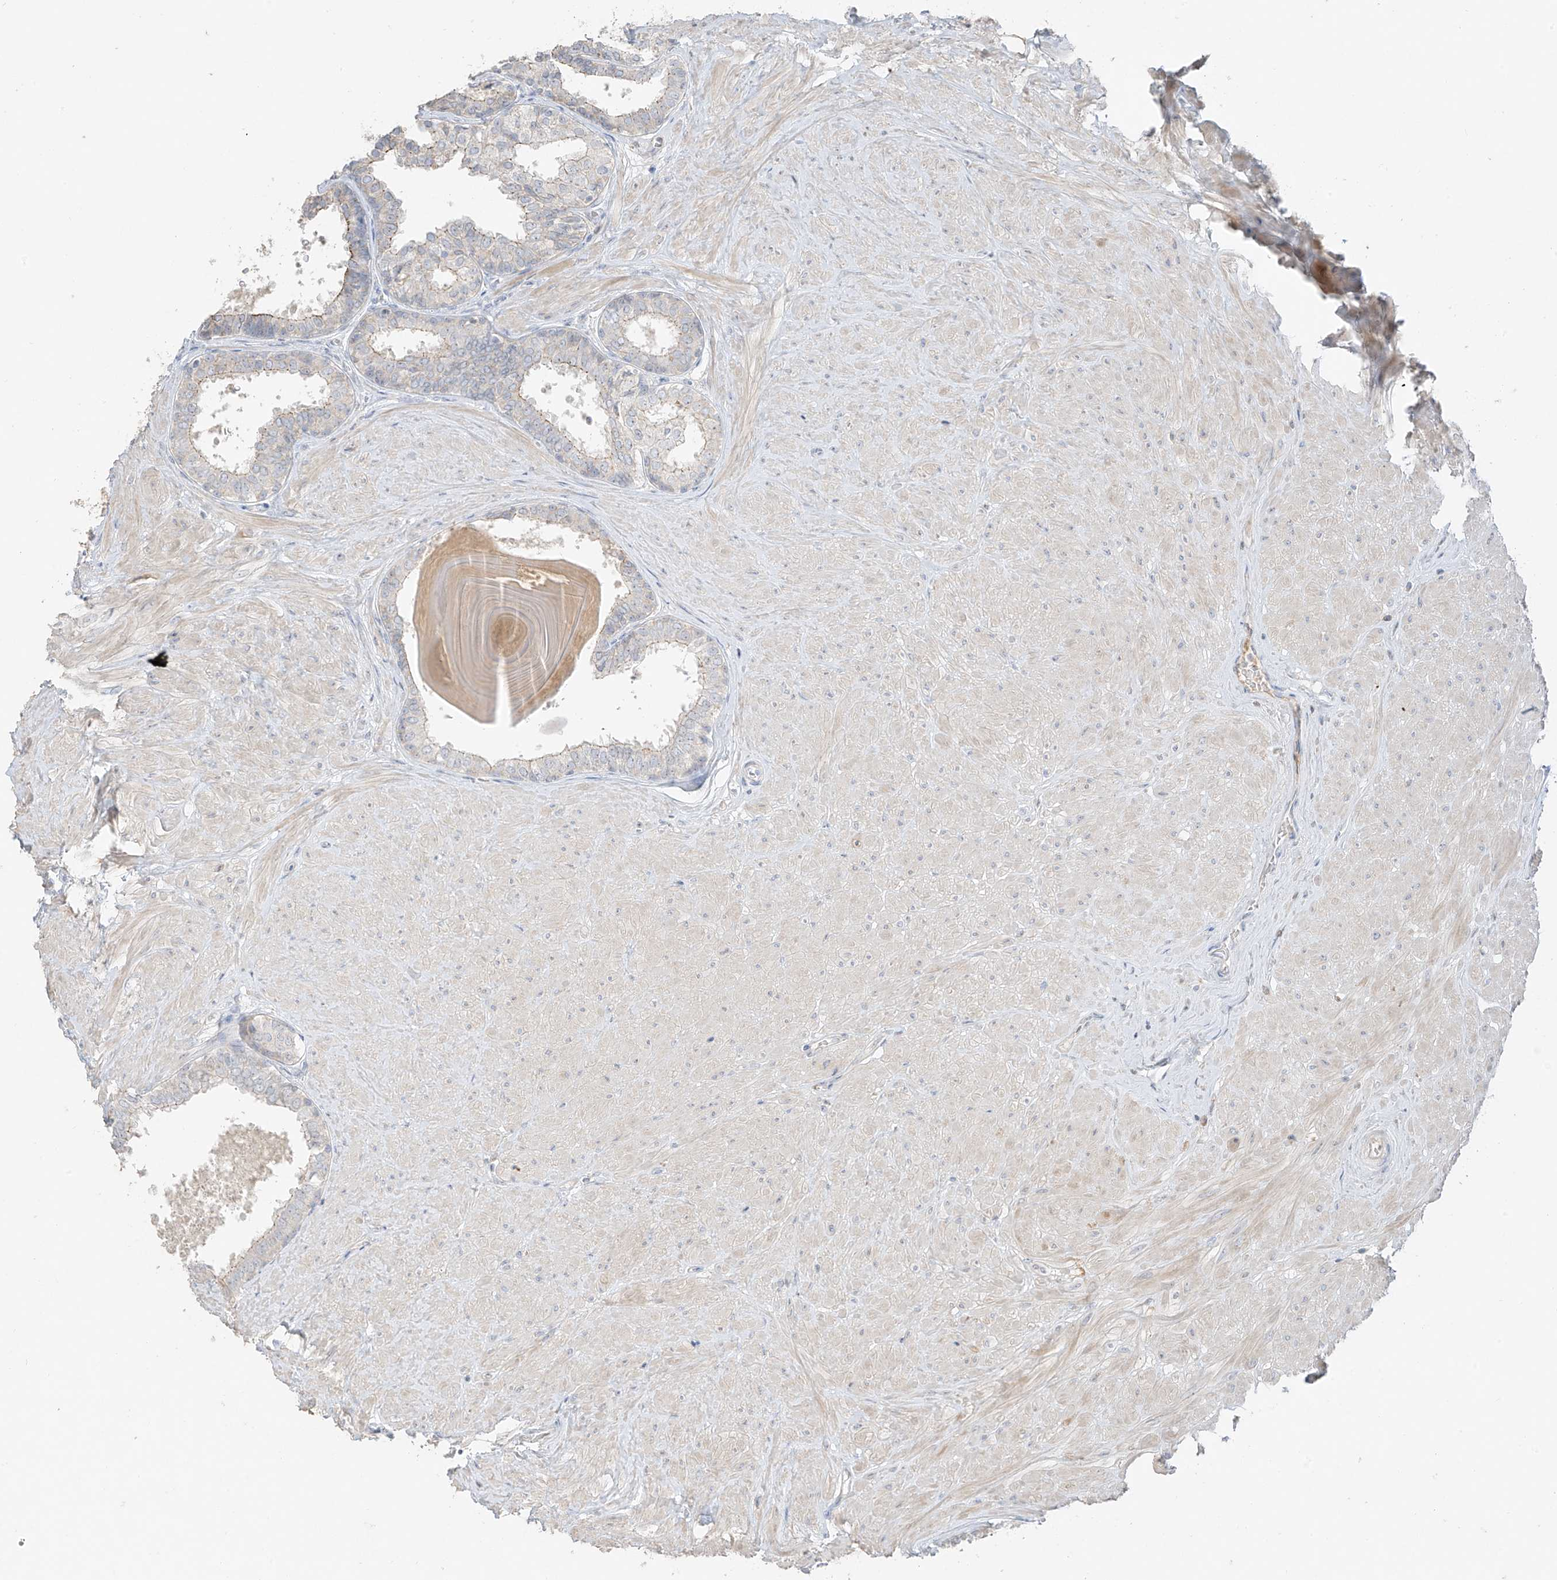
{"staining": {"intensity": "weak", "quantity": "25%-75%", "location": "cytoplasmic/membranous"}, "tissue": "prostate", "cell_type": "Glandular cells", "image_type": "normal", "snomed": [{"axis": "morphology", "description": "Normal tissue, NOS"}, {"axis": "topography", "description": "Prostate"}], "caption": "Human prostate stained for a protein (brown) reveals weak cytoplasmic/membranous positive expression in approximately 25%-75% of glandular cells.", "gene": "ZBTB41", "patient": {"sex": "male", "age": 48}}